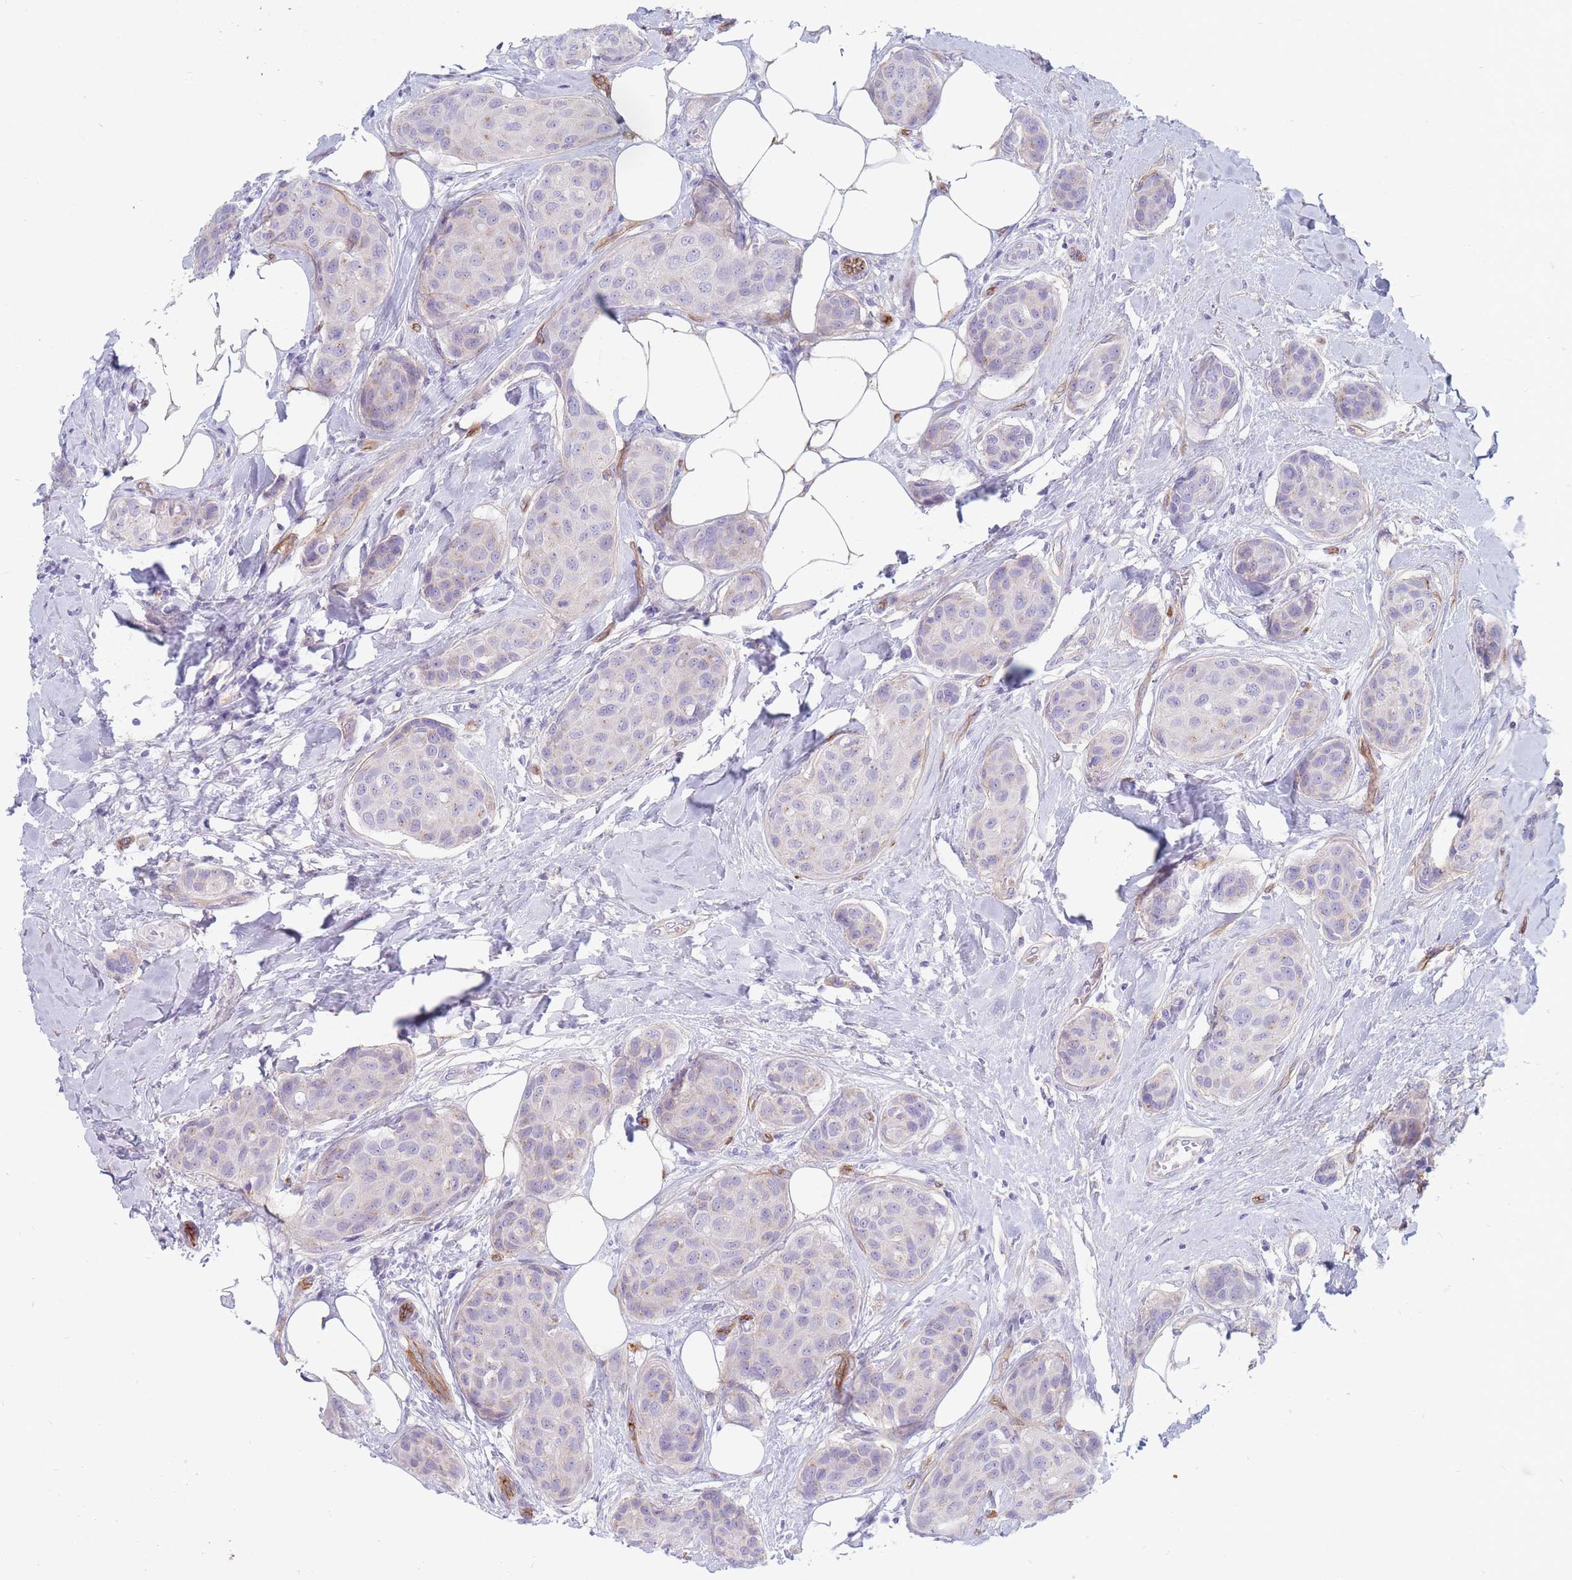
{"staining": {"intensity": "negative", "quantity": "none", "location": "none"}, "tissue": "breast cancer", "cell_type": "Tumor cells", "image_type": "cancer", "snomed": [{"axis": "morphology", "description": "Duct carcinoma"}, {"axis": "topography", "description": "Breast"}, {"axis": "topography", "description": "Lymph node"}], "caption": "An image of human breast cancer (invasive ductal carcinoma) is negative for staining in tumor cells.", "gene": "PLPP1", "patient": {"sex": "female", "age": 80}}